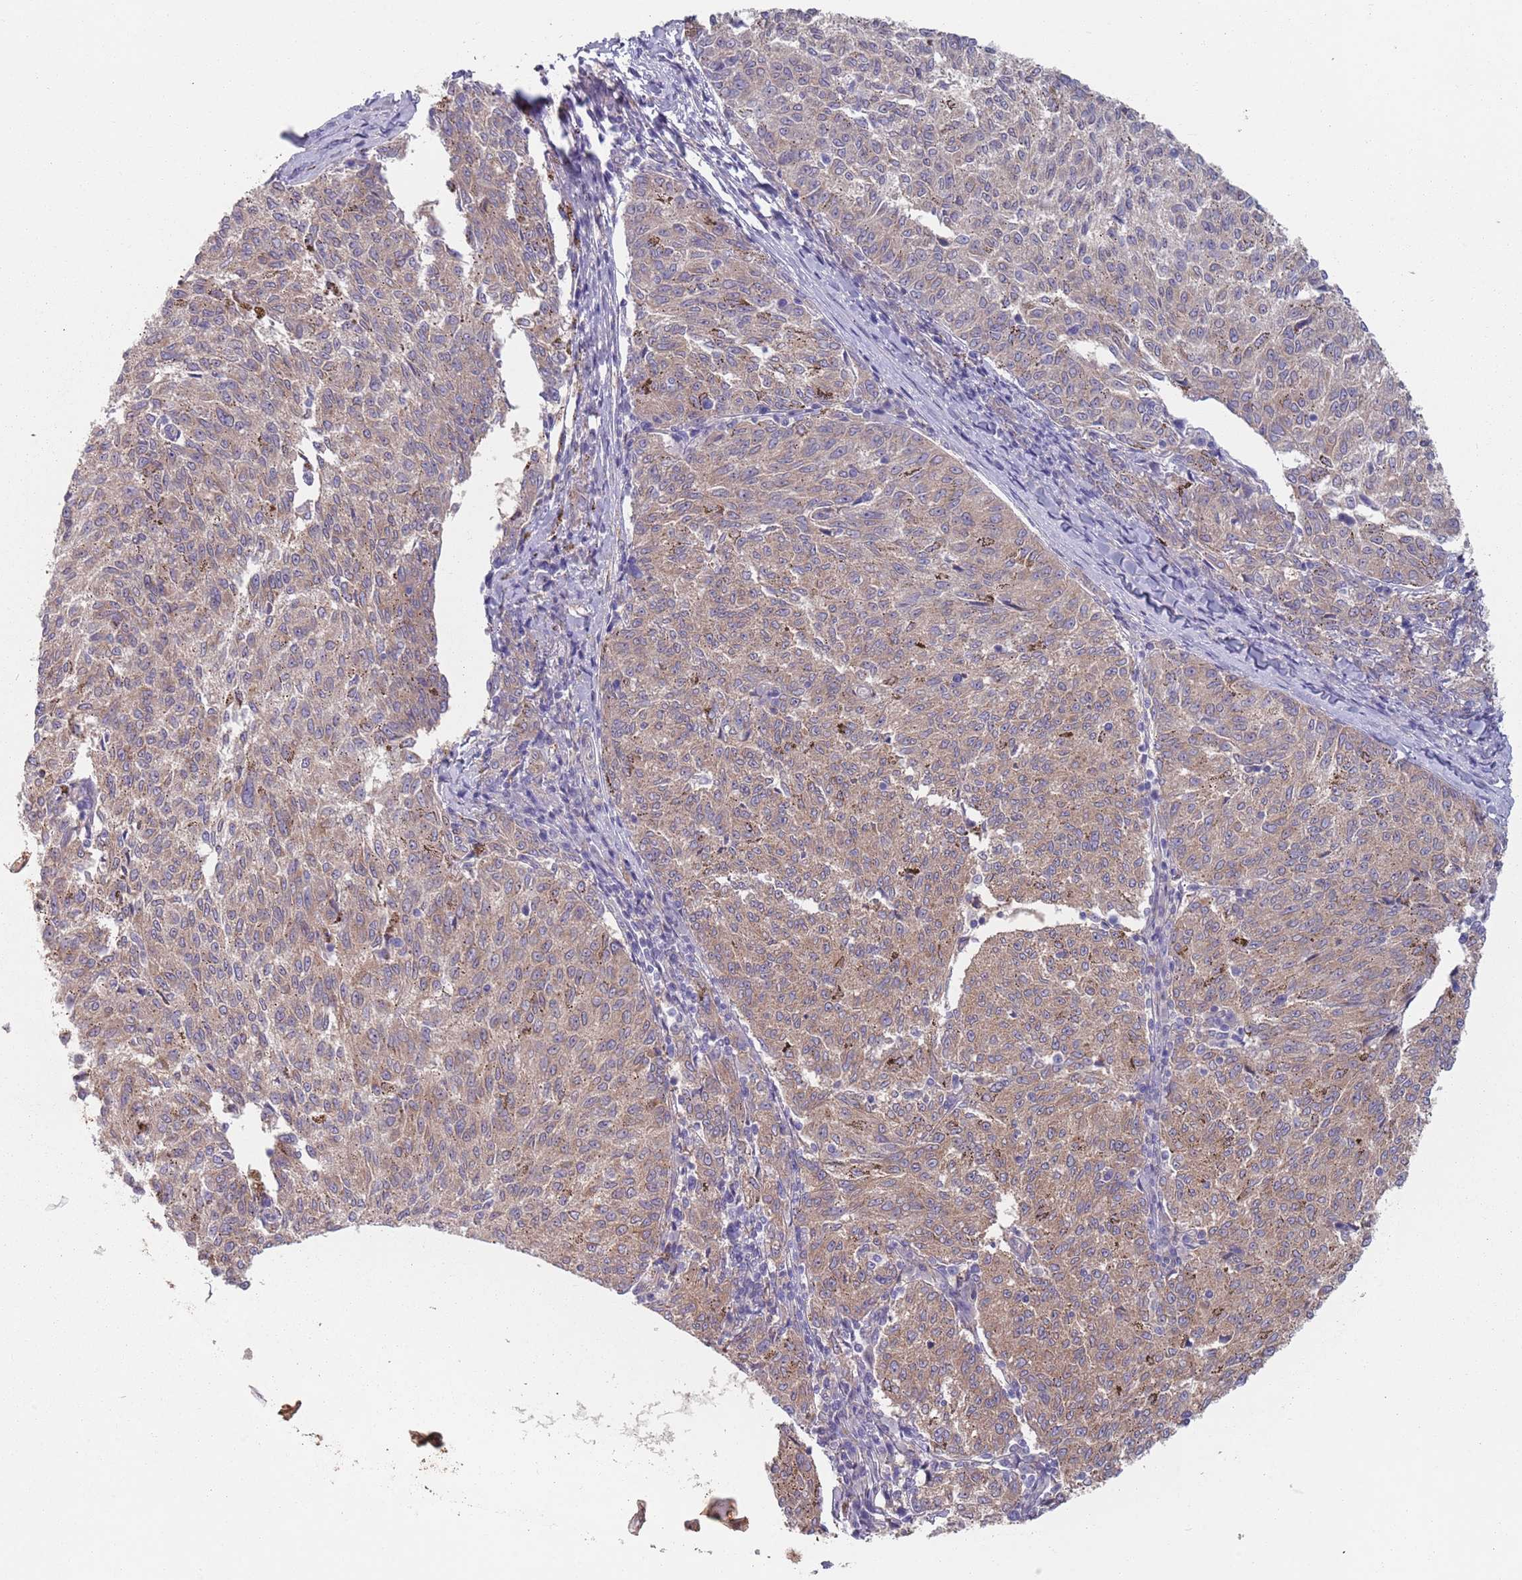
{"staining": {"intensity": "moderate", "quantity": ">75%", "location": "cytoplasmic/membranous"}, "tissue": "melanoma", "cell_type": "Tumor cells", "image_type": "cancer", "snomed": [{"axis": "morphology", "description": "Malignant melanoma, NOS"}, {"axis": "topography", "description": "Skin"}], "caption": "High-power microscopy captured an immunohistochemistry (IHC) image of melanoma, revealing moderate cytoplasmic/membranous positivity in approximately >75% of tumor cells.", "gene": "APPL2", "patient": {"sex": "female", "age": 72}}